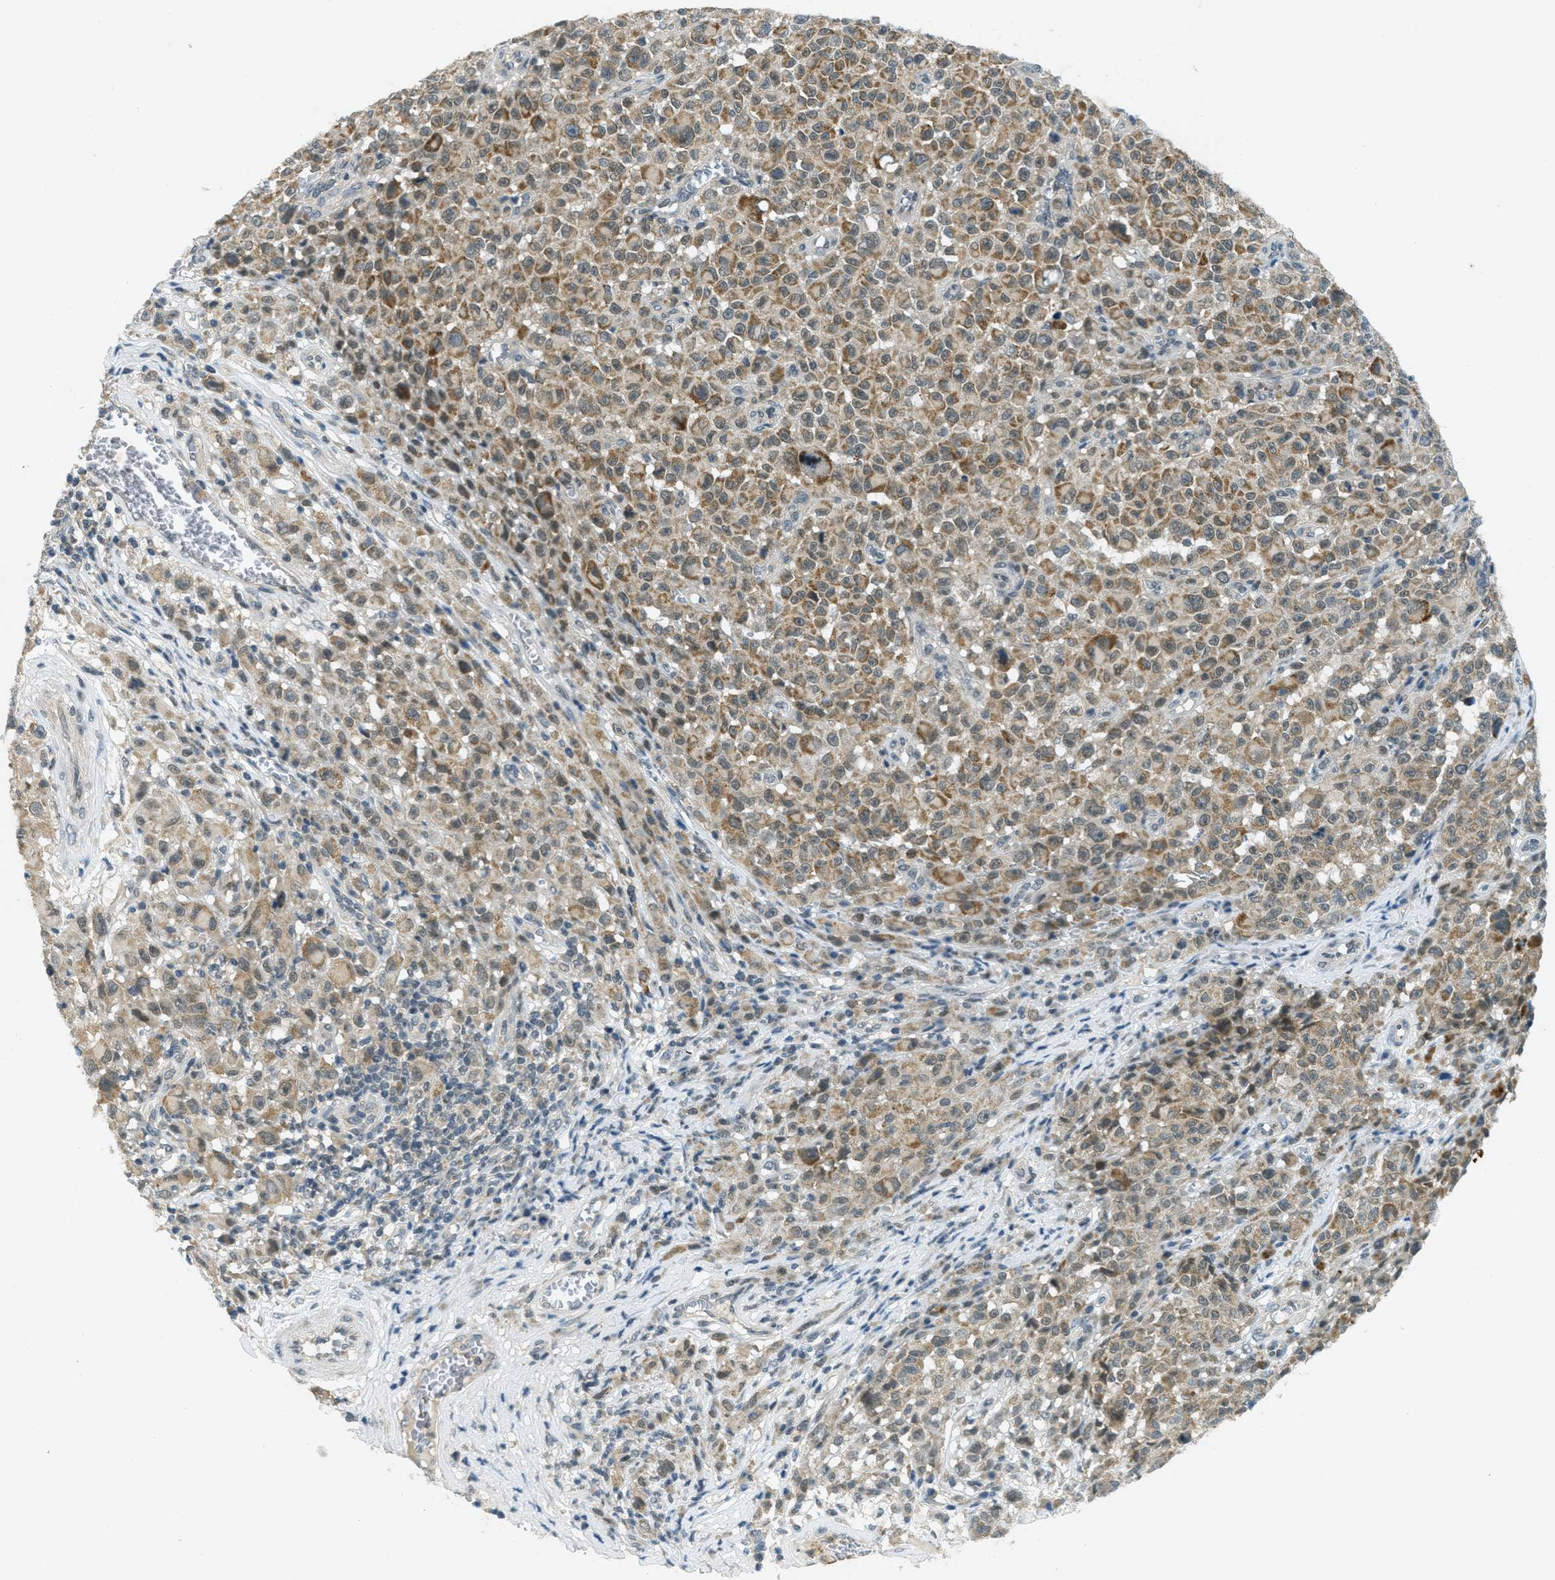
{"staining": {"intensity": "moderate", "quantity": ">75%", "location": "cytoplasmic/membranous,nuclear"}, "tissue": "melanoma", "cell_type": "Tumor cells", "image_type": "cancer", "snomed": [{"axis": "morphology", "description": "Malignant melanoma, NOS"}, {"axis": "topography", "description": "Skin"}], "caption": "Tumor cells display moderate cytoplasmic/membranous and nuclear expression in approximately >75% of cells in malignant melanoma.", "gene": "TCF20", "patient": {"sex": "female", "age": 82}}